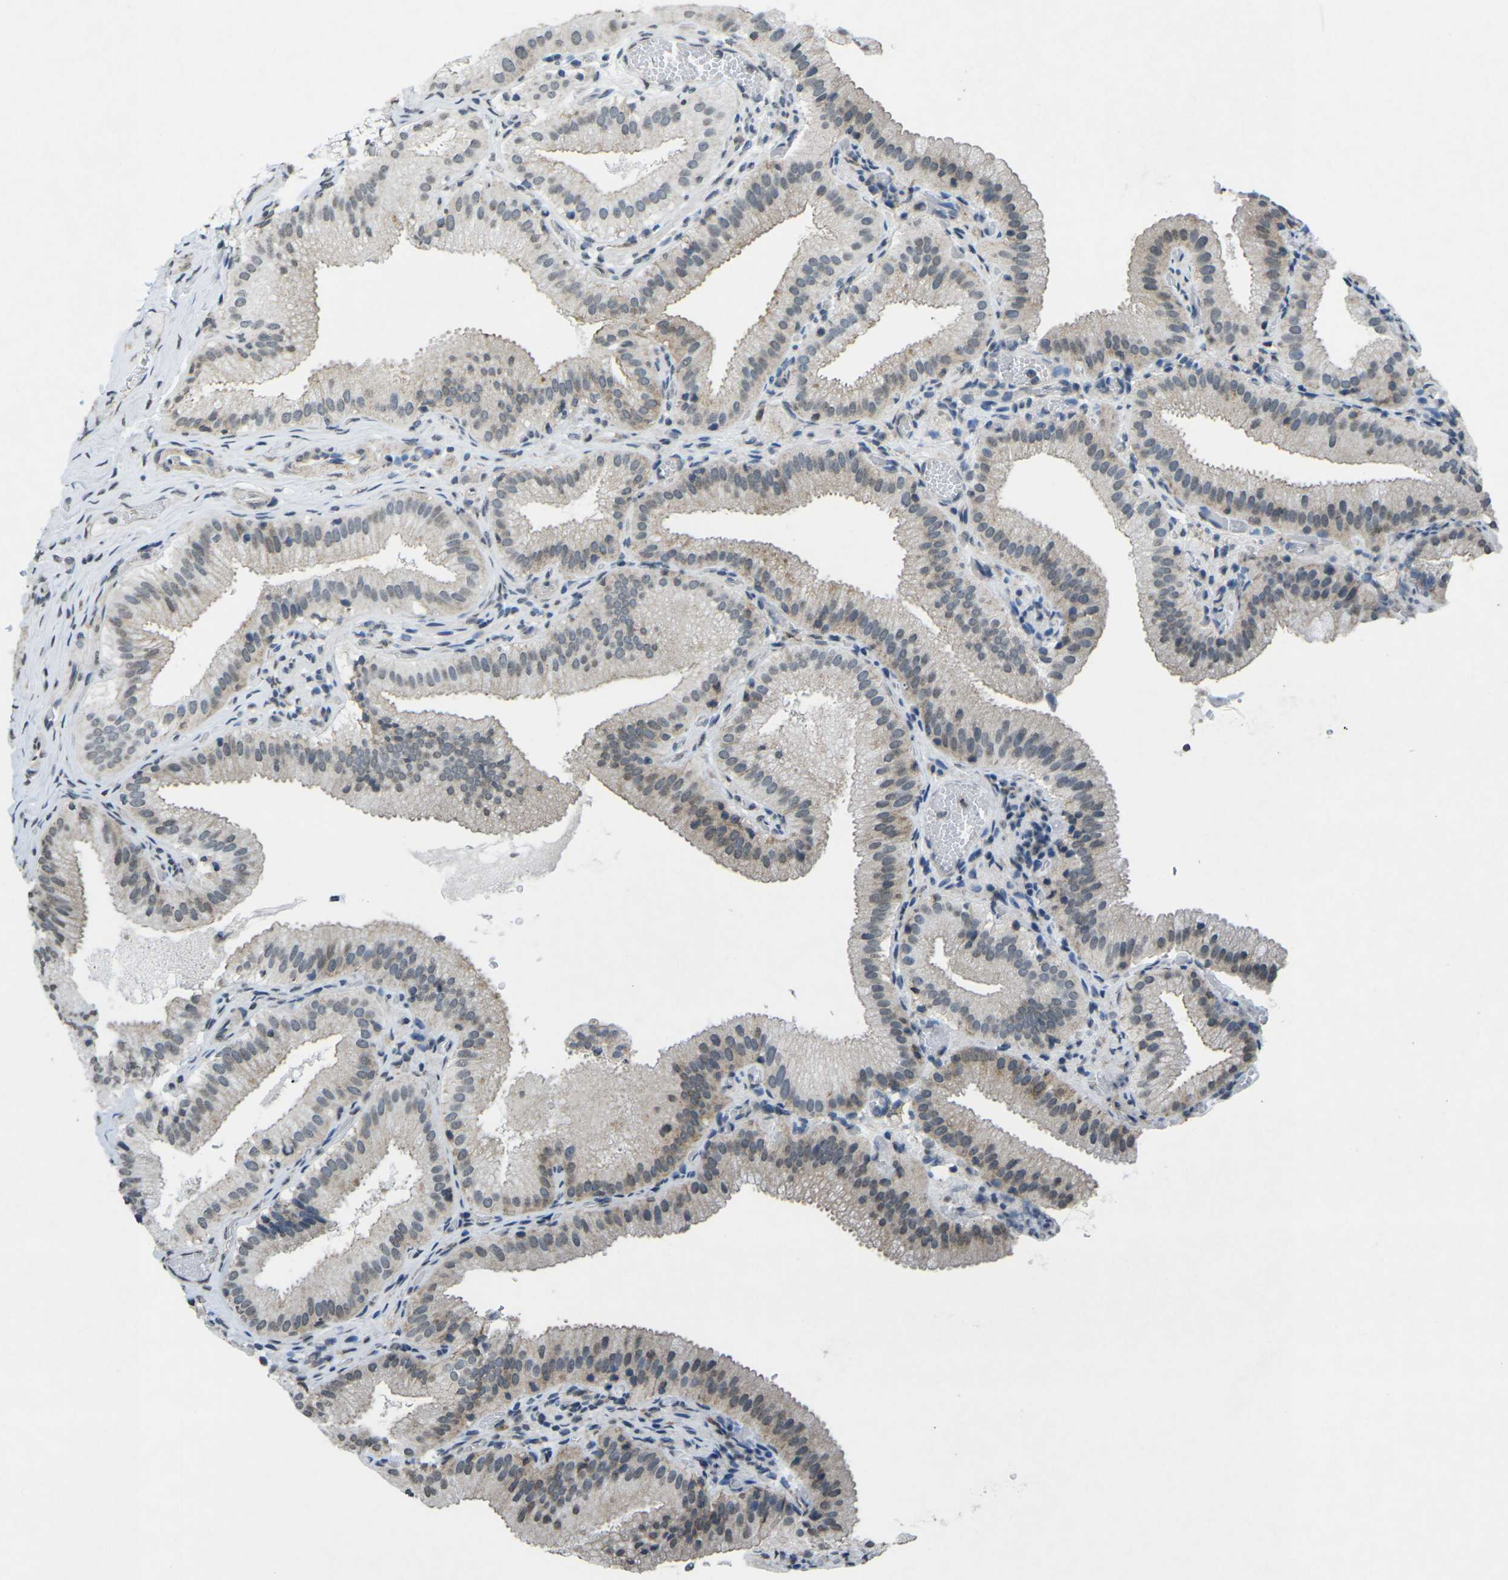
{"staining": {"intensity": "weak", "quantity": "25%-75%", "location": "cytoplasmic/membranous,nuclear"}, "tissue": "gallbladder", "cell_type": "Glandular cells", "image_type": "normal", "snomed": [{"axis": "morphology", "description": "Normal tissue, NOS"}, {"axis": "topography", "description": "Gallbladder"}], "caption": "IHC staining of normal gallbladder, which demonstrates low levels of weak cytoplasmic/membranous,nuclear expression in about 25%-75% of glandular cells indicating weak cytoplasmic/membranous,nuclear protein expression. The staining was performed using DAB (3,3'-diaminobenzidine) (brown) for protein detection and nuclei were counterstained in hematoxylin (blue).", "gene": "TFR2", "patient": {"sex": "male", "age": 54}}